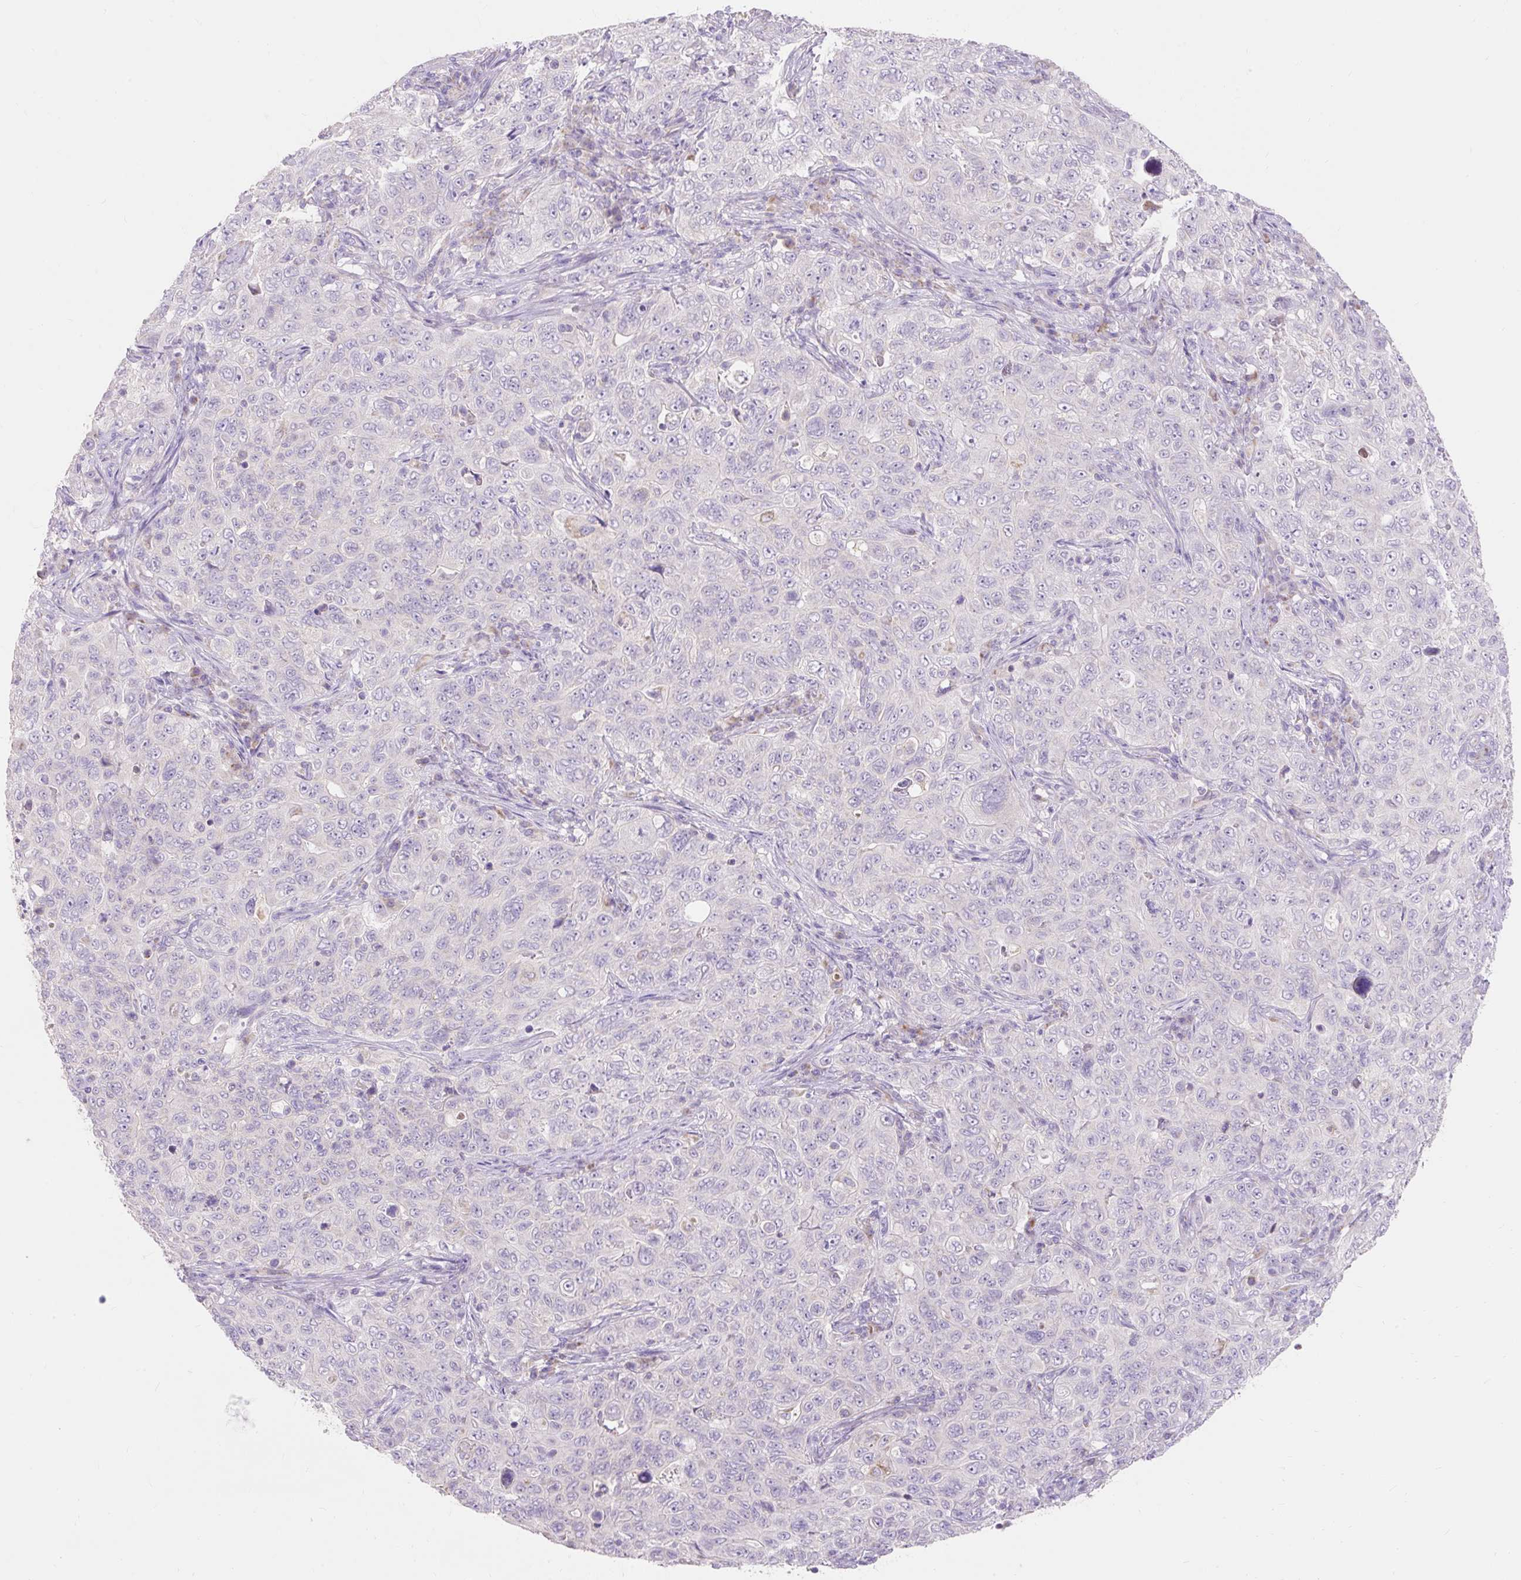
{"staining": {"intensity": "negative", "quantity": "none", "location": "none"}, "tissue": "pancreatic cancer", "cell_type": "Tumor cells", "image_type": "cancer", "snomed": [{"axis": "morphology", "description": "Adenocarcinoma, NOS"}, {"axis": "topography", "description": "Pancreas"}], "caption": "Immunohistochemistry (IHC) micrograph of human pancreatic cancer (adenocarcinoma) stained for a protein (brown), which demonstrates no positivity in tumor cells.", "gene": "PMAIP1", "patient": {"sex": "male", "age": 68}}